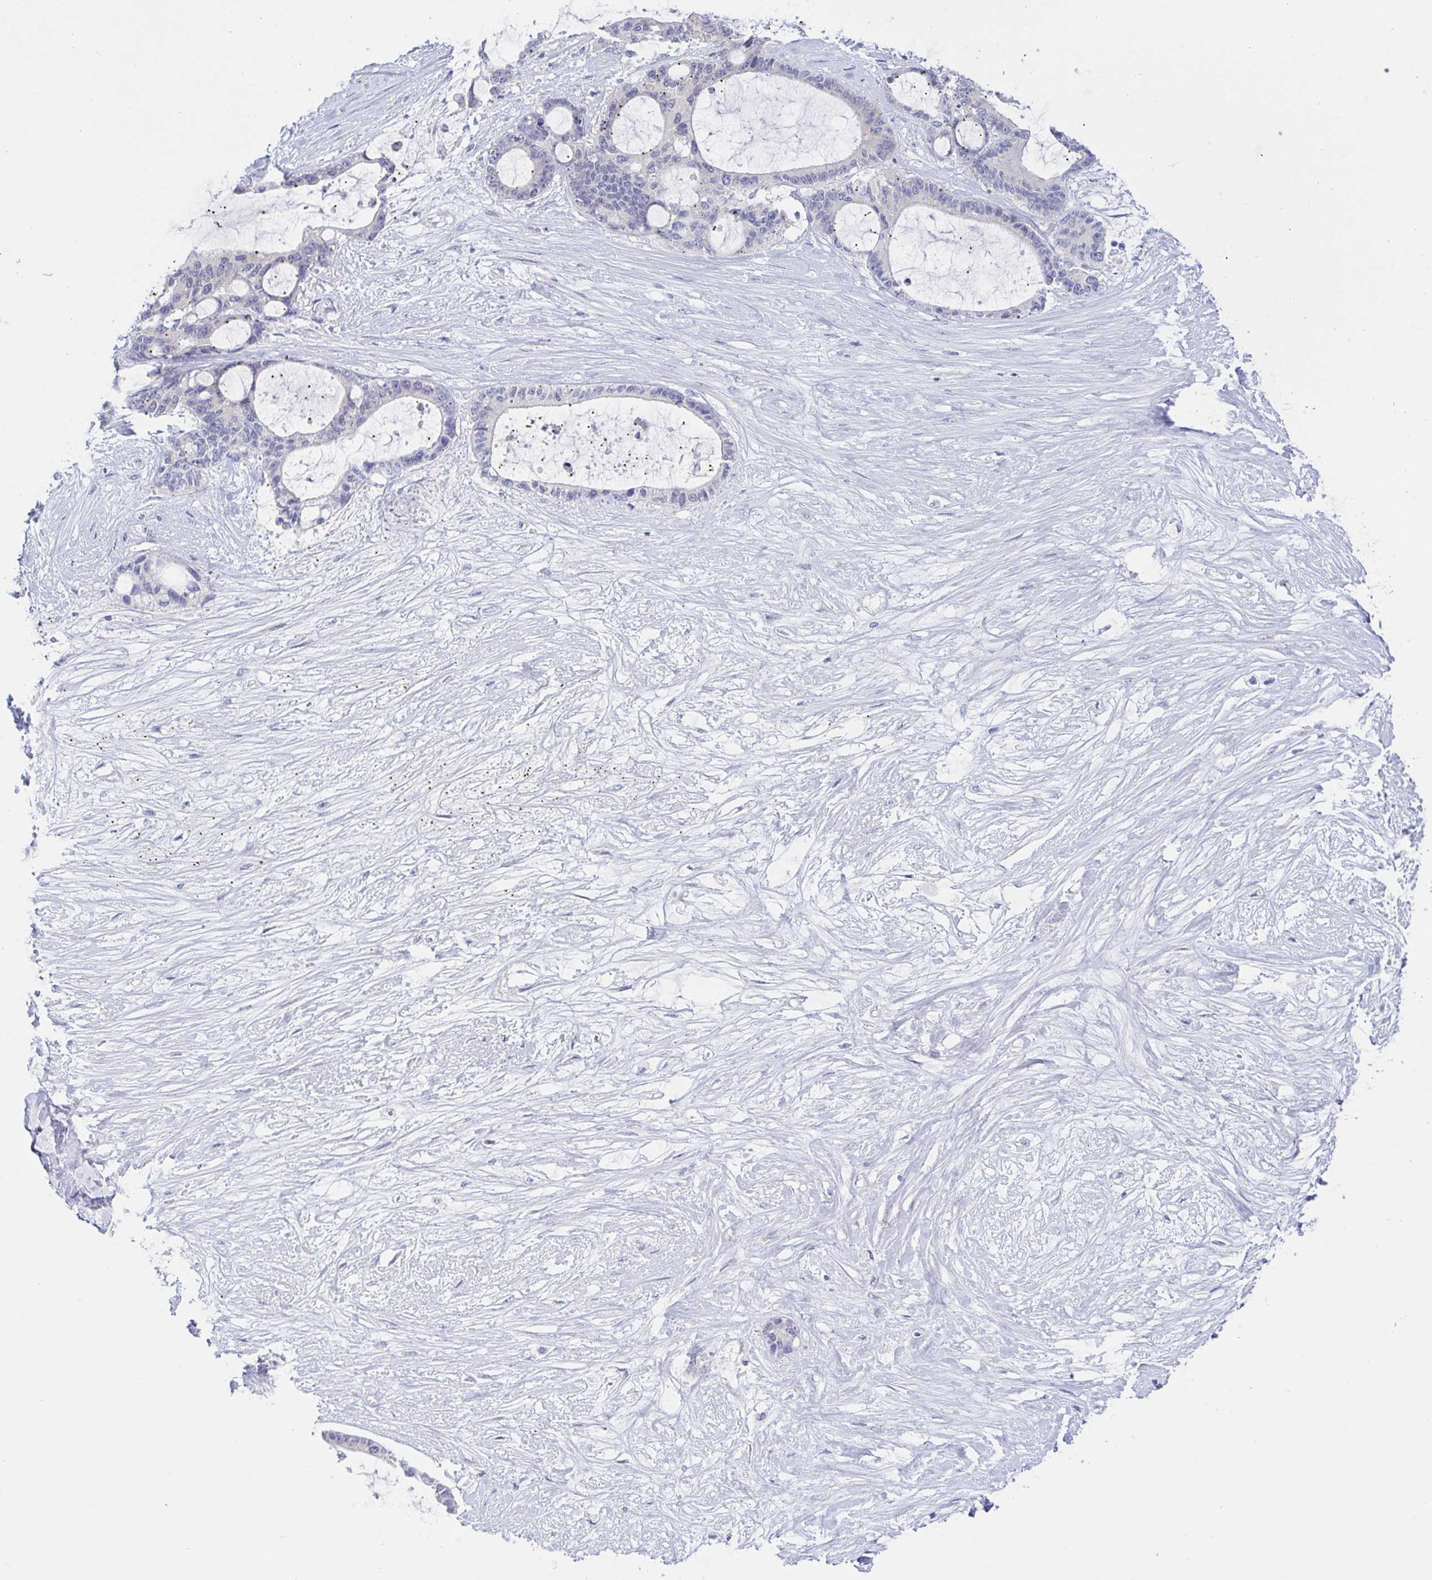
{"staining": {"intensity": "negative", "quantity": "none", "location": "none"}, "tissue": "liver cancer", "cell_type": "Tumor cells", "image_type": "cancer", "snomed": [{"axis": "morphology", "description": "Normal tissue, NOS"}, {"axis": "morphology", "description": "Cholangiocarcinoma"}, {"axis": "topography", "description": "Liver"}, {"axis": "topography", "description": "Peripheral nerve tissue"}], "caption": "The micrograph shows no staining of tumor cells in liver cancer.", "gene": "SIAH3", "patient": {"sex": "female", "age": 73}}